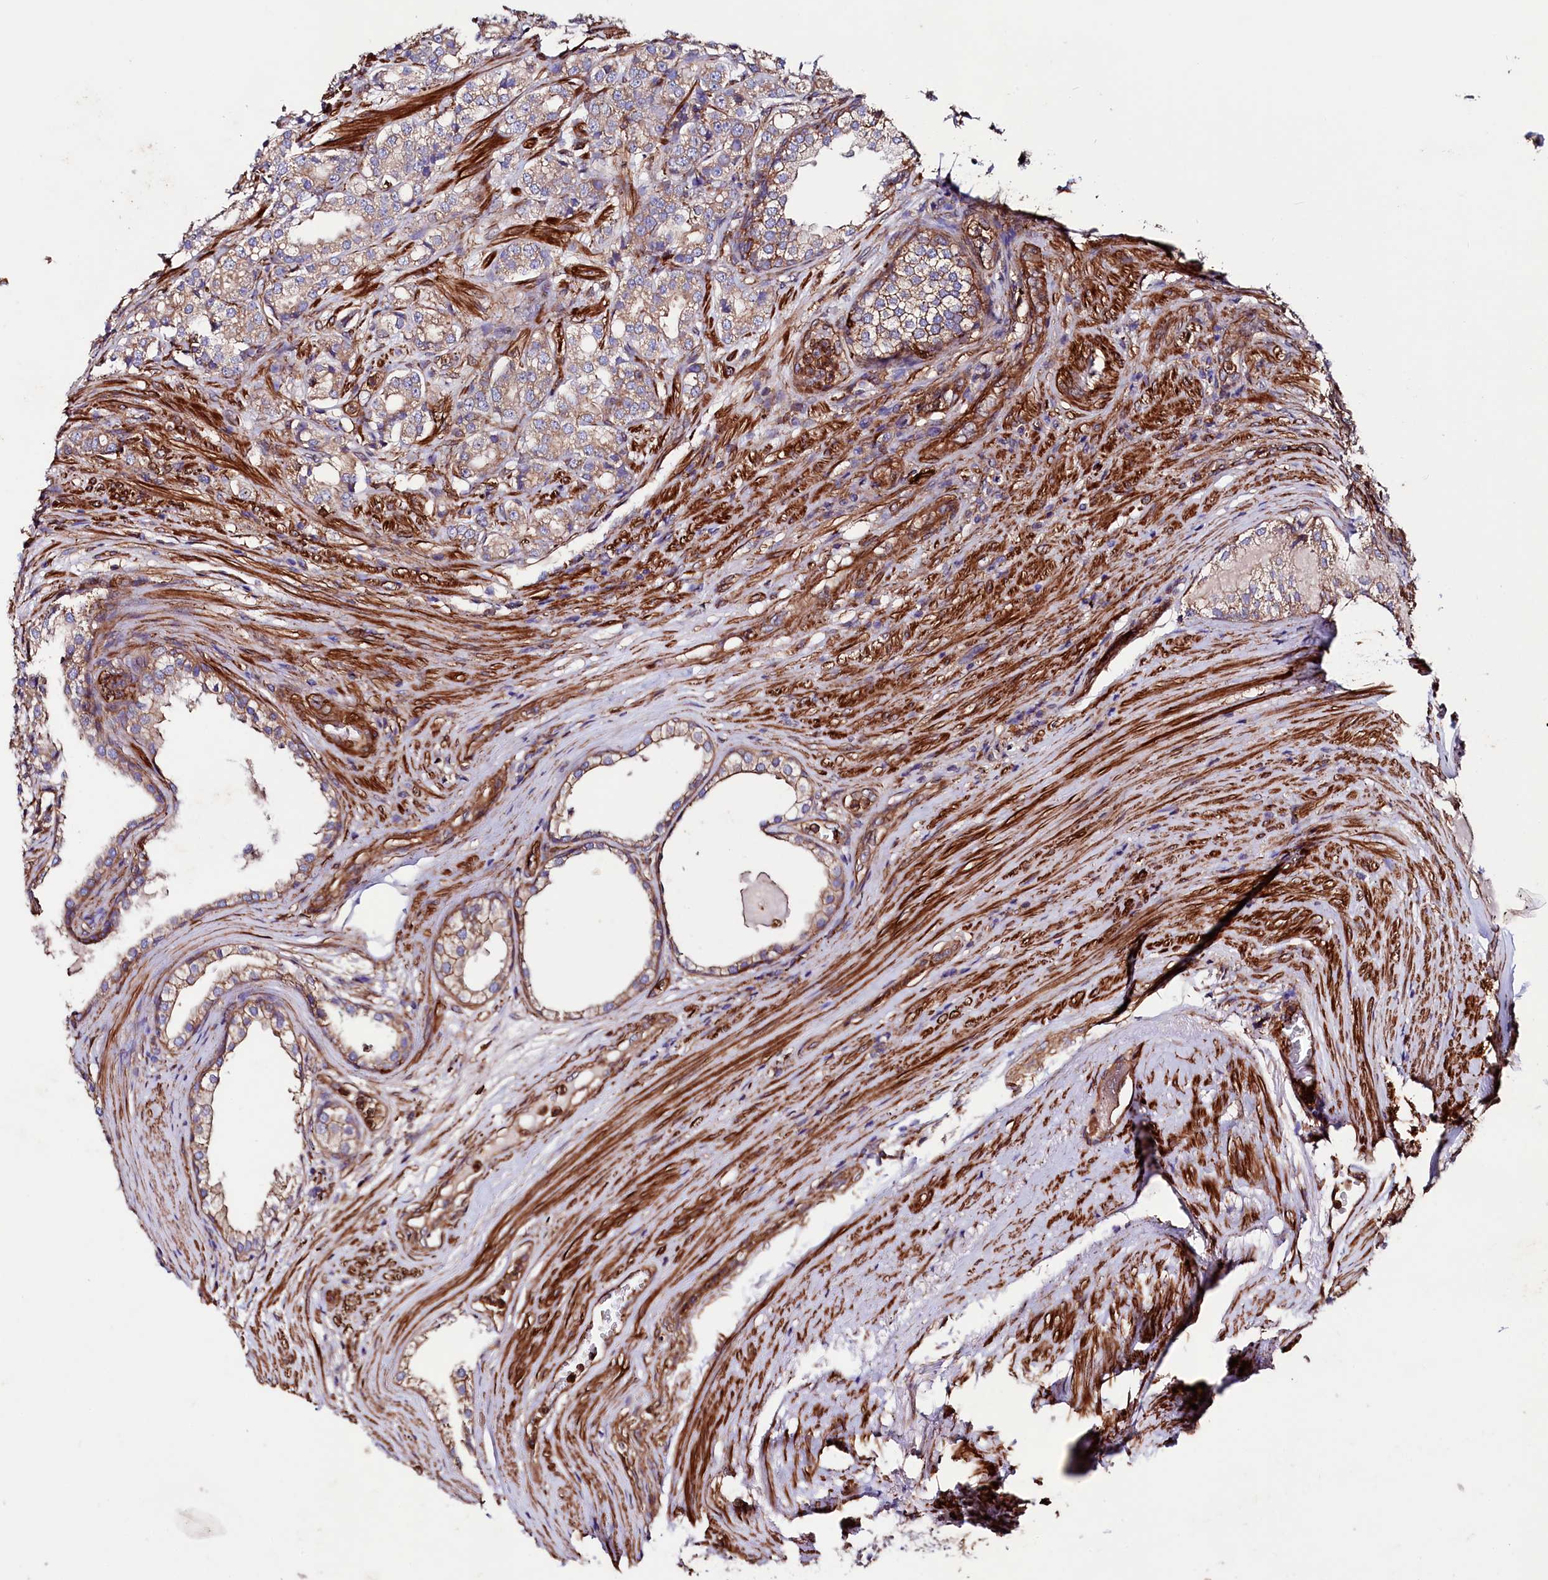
{"staining": {"intensity": "moderate", "quantity": ">75%", "location": "cytoplasmic/membranous"}, "tissue": "prostate cancer", "cell_type": "Tumor cells", "image_type": "cancer", "snomed": [{"axis": "morphology", "description": "Adenocarcinoma, High grade"}, {"axis": "topography", "description": "Prostate"}], "caption": "The histopathology image displays staining of high-grade adenocarcinoma (prostate), revealing moderate cytoplasmic/membranous protein staining (brown color) within tumor cells.", "gene": "STAMBPL1", "patient": {"sex": "male", "age": 69}}